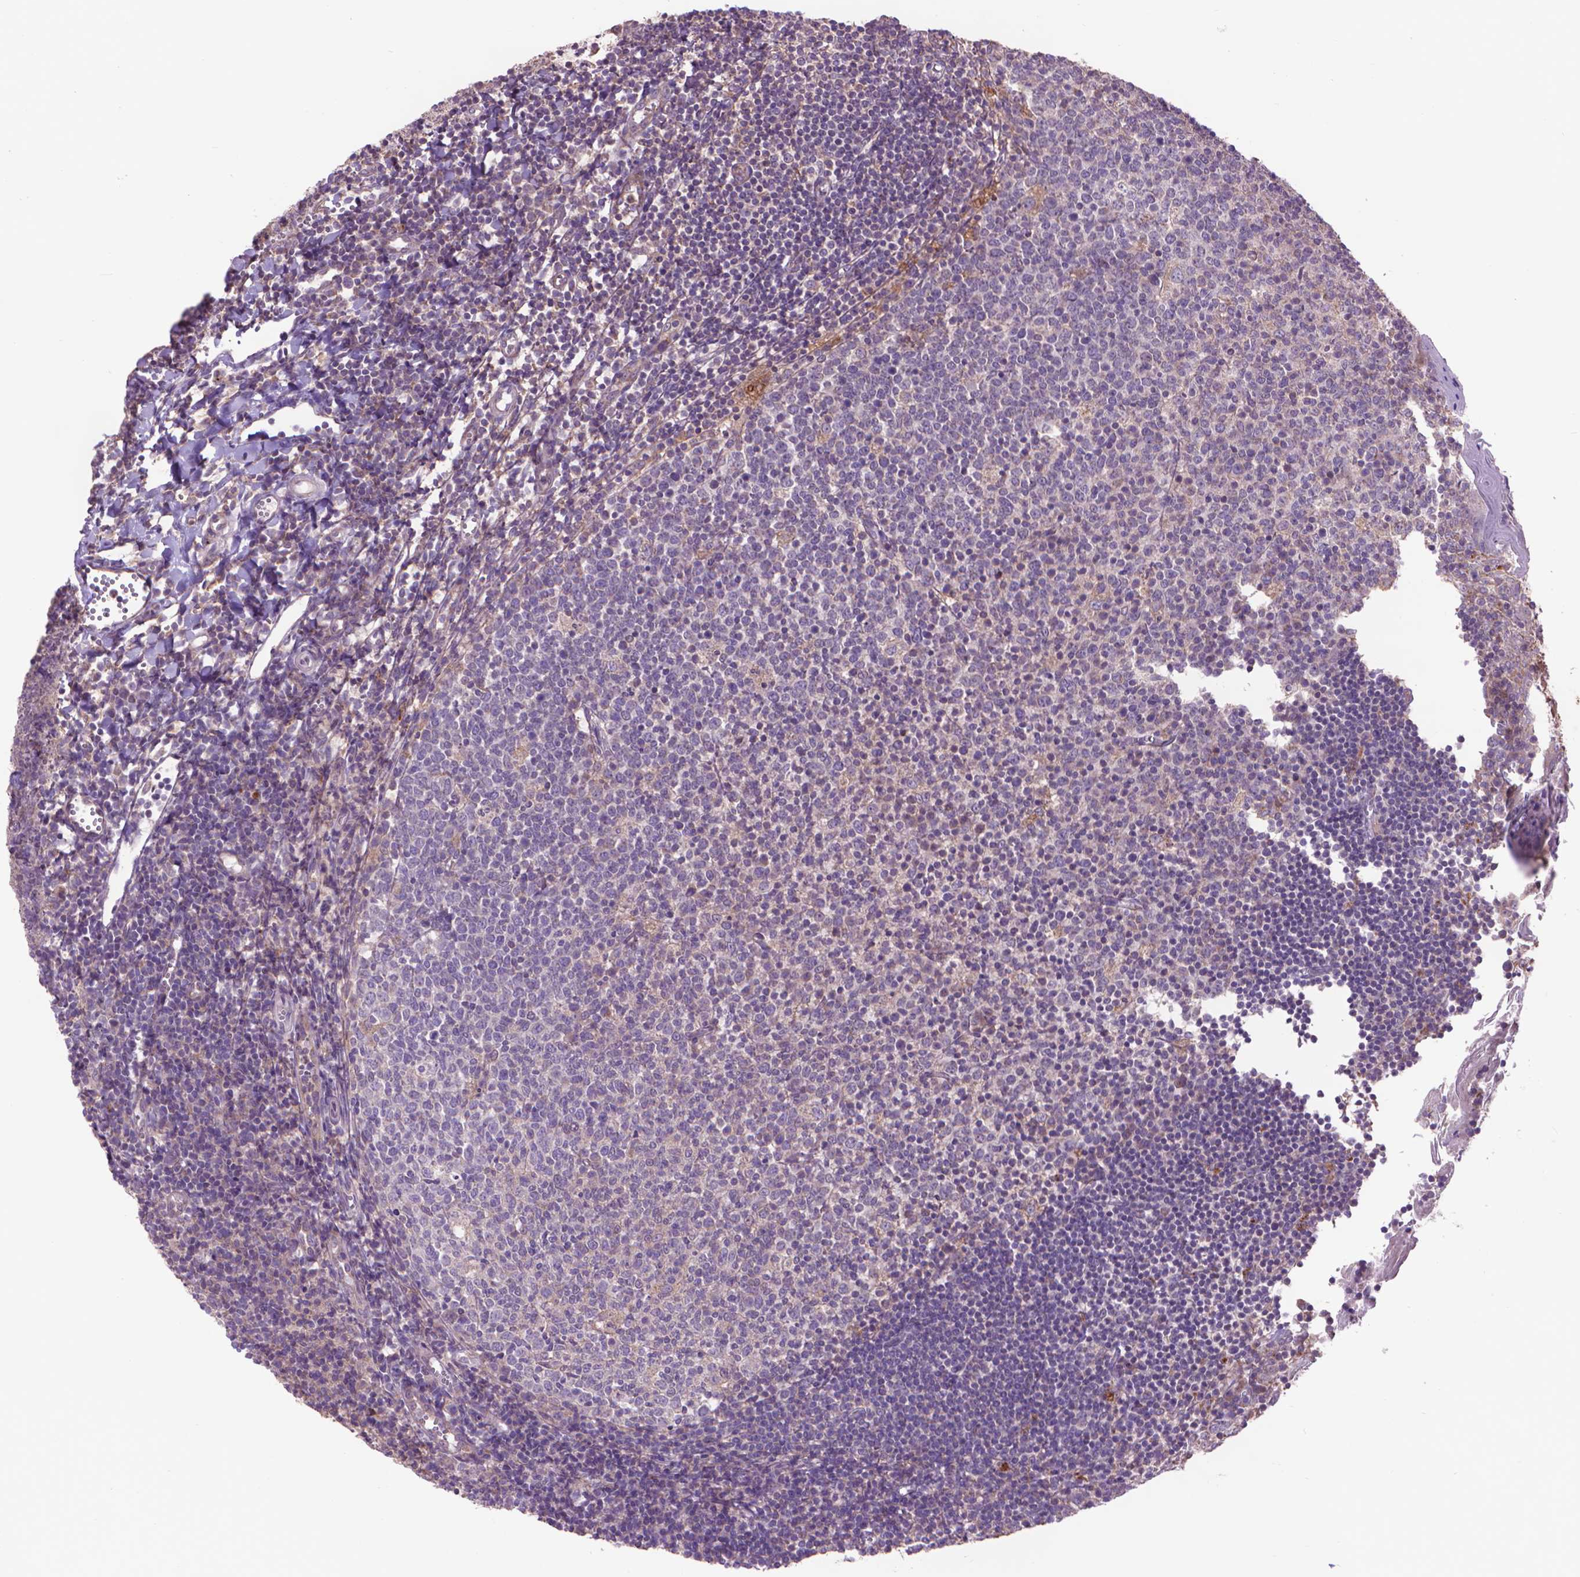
{"staining": {"intensity": "weak", "quantity": "<25%", "location": "cytoplasmic/membranous"}, "tissue": "lymph node", "cell_type": "Germinal center cells", "image_type": "normal", "snomed": [{"axis": "morphology", "description": "Normal tissue, NOS"}, {"axis": "topography", "description": "Lymph node"}], "caption": "There is no significant positivity in germinal center cells of lymph node. The staining is performed using DAB brown chromogen with nuclei counter-stained in using hematoxylin.", "gene": "GLB1", "patient": {"sex": "female", "age": 21}}